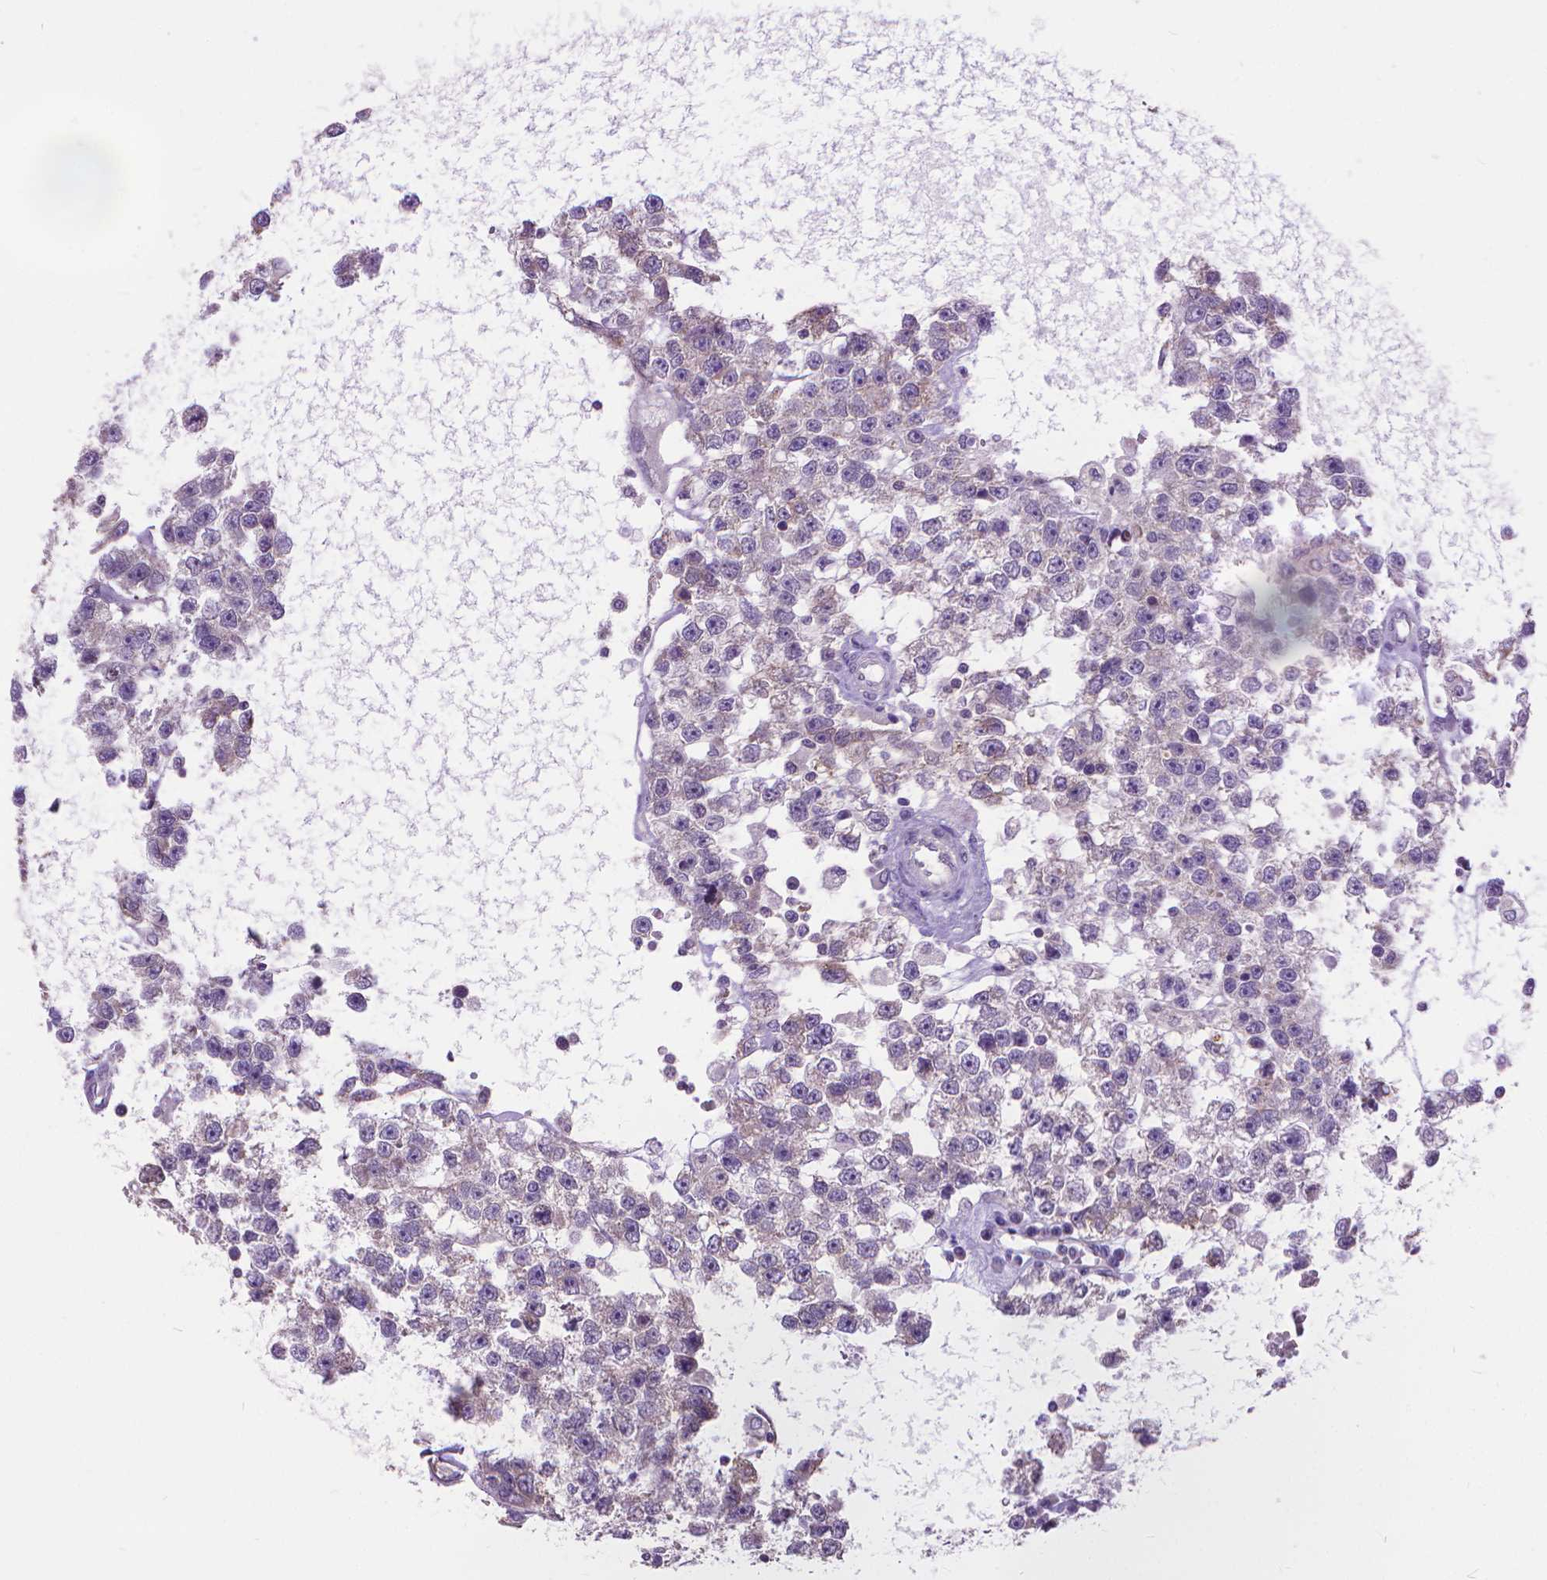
{"staining": {"intensity": "negative", "quantity": "none", "location": "none"}, "tissue": "testis cancer", "cell_type": "Tumor cells", "image_type": "cancer", "snomed": [{"axis": "morphology", "description": "Seminoma, NOS"}, {"axis": "topography", "description": "Testis"}], "caption": "This is a micrograph of IHC staining of testis cancer, which shows no positivity in tumor cells.", "gene": "SYN1", "patient": {"sex": "male", "age": 34}}